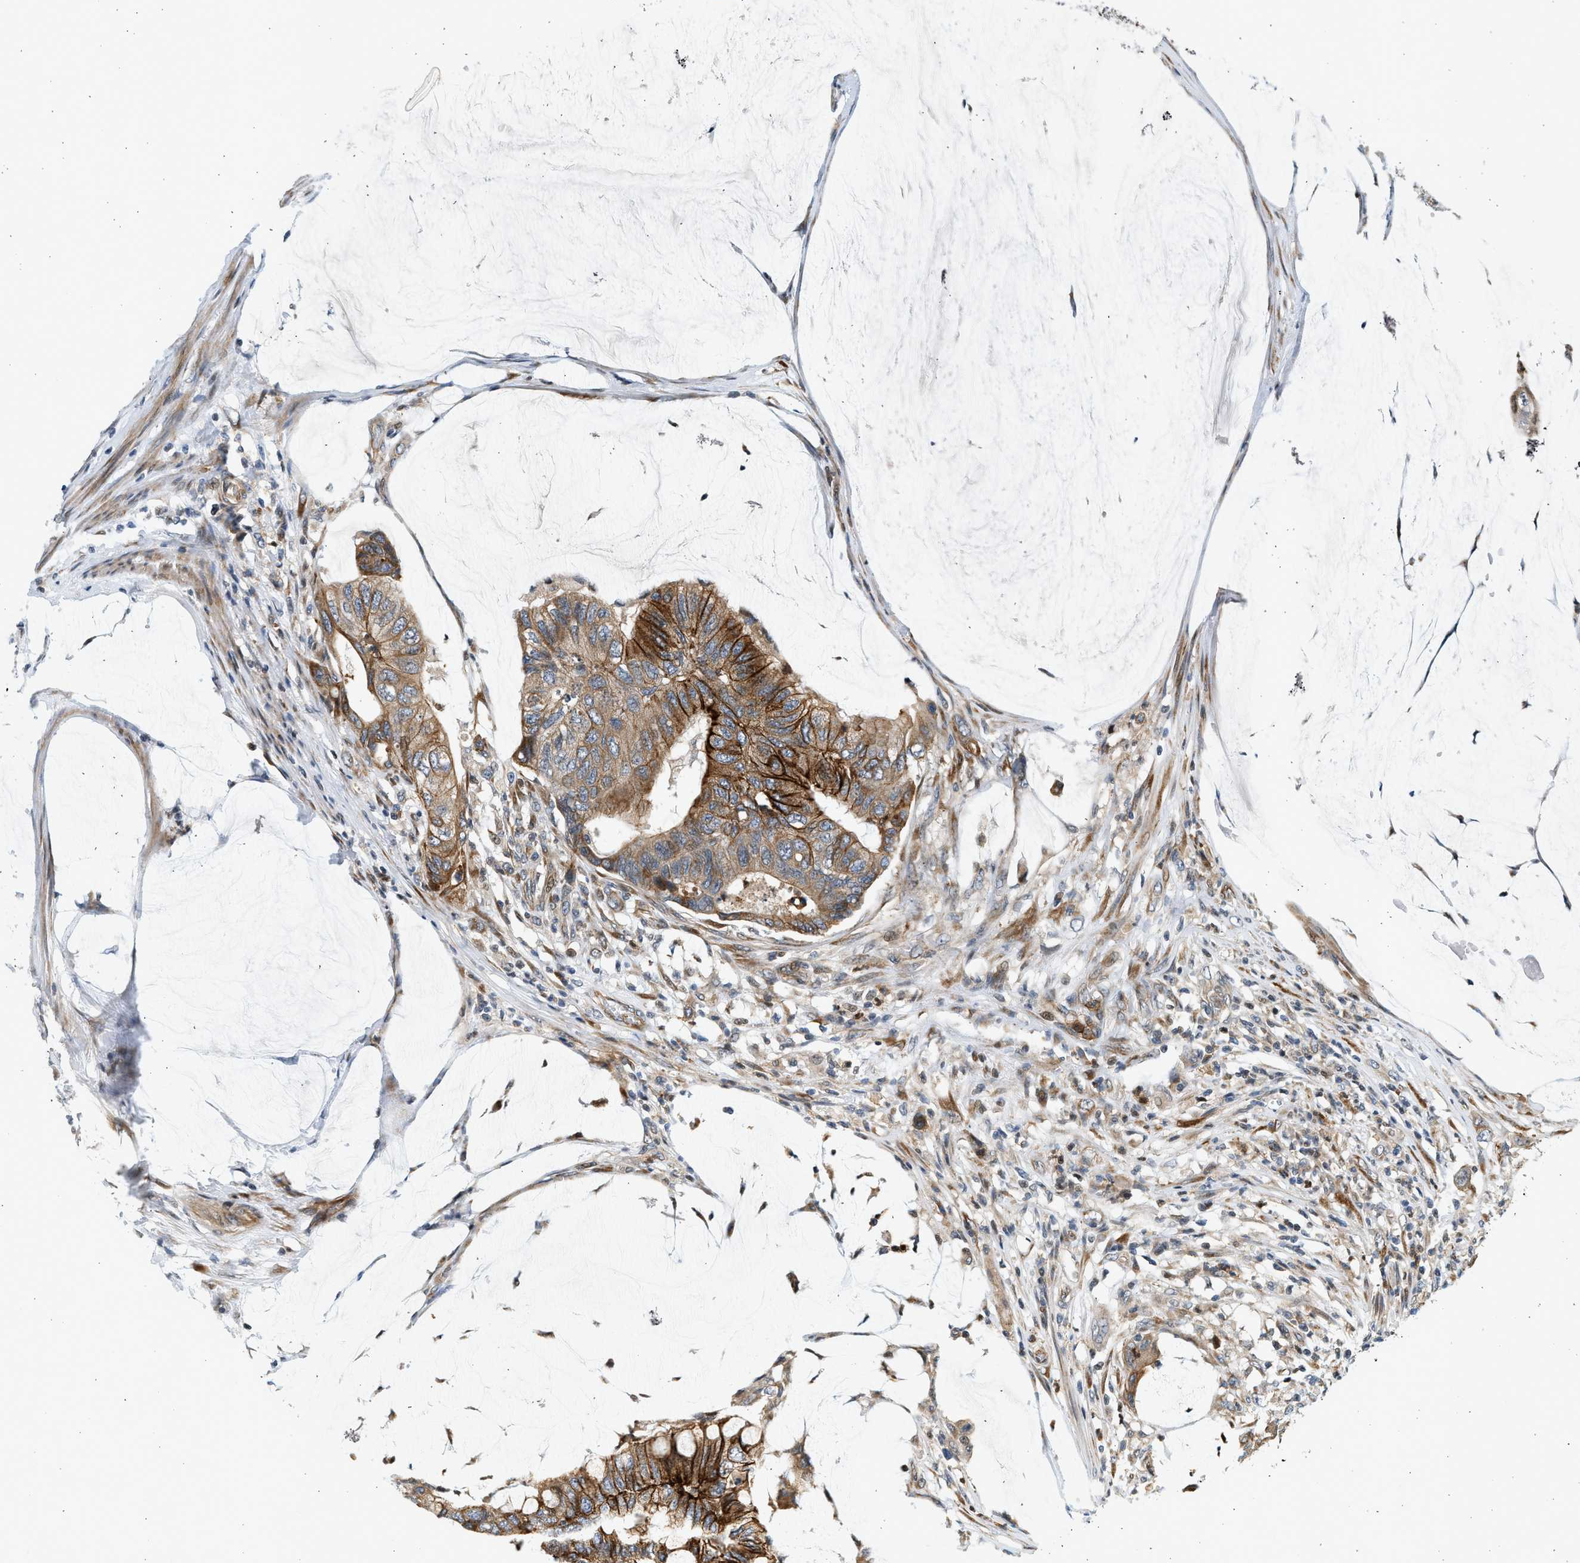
{"staining": {"intensity": "strong", "quantity": ">75%", "location": "cytoplasmic/membranous"}, "tissue": "colorectal cancer", "cell_type": "Tumor cells", "image_type": "cancer", "snomed": [{"axis": "morphology", "description": "Normal tissue, NOS"}, {"axis": "morphology", "description": "Adenocarcinoma, NOS"}, {"axis": "topography", "description": "Rectum"}], "caption": "Protein expression analysis of human colorectal cancer (adenocarcinoma) reveals strong cytoplasmic/membranous positivity in approximately >75% of tumor cells.", "gene": "NRSN2", "patient": {"sex": "male", "age": 92}}